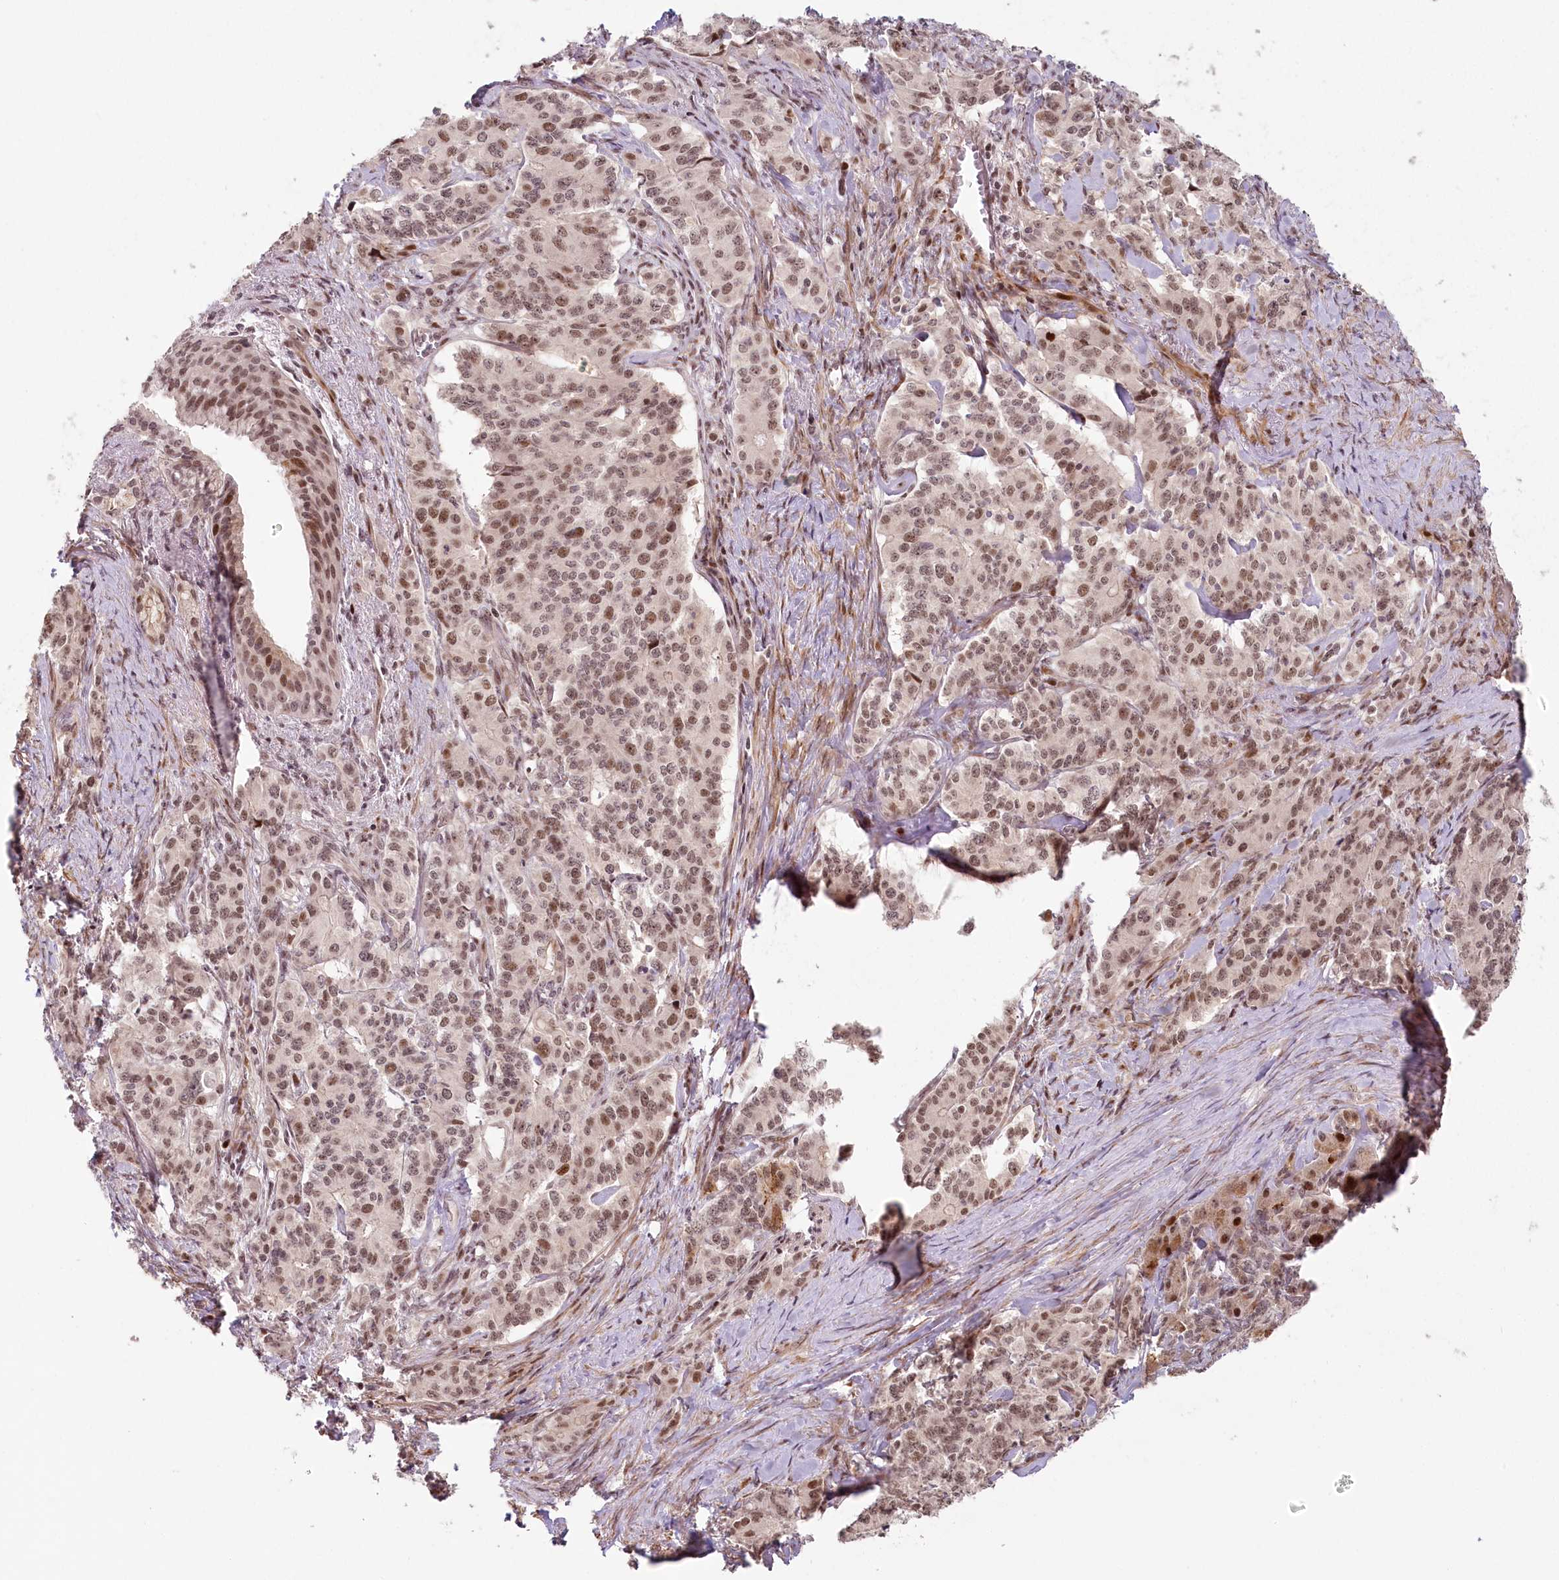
{"staining": {"intensity": "moderate", "quantity": ">75%", "location": "nuclear"}, "tissue": "pancreatic cancer", "cell_type": "Tumor cells", "image_type": "cancer", "snomed": [{"axis": "morphology", "description": "Adenocarcinoma, NOS"}, {"axis": "topography", "description": "Pancreas"}], "caption": "Moderate nuclear protein staining is present in approximately >75% of tumor cells in pancreatic cancer (adenocarcinoma).", "gene": "FAM204A", "patient": {"sex": "female", "age": 74}}